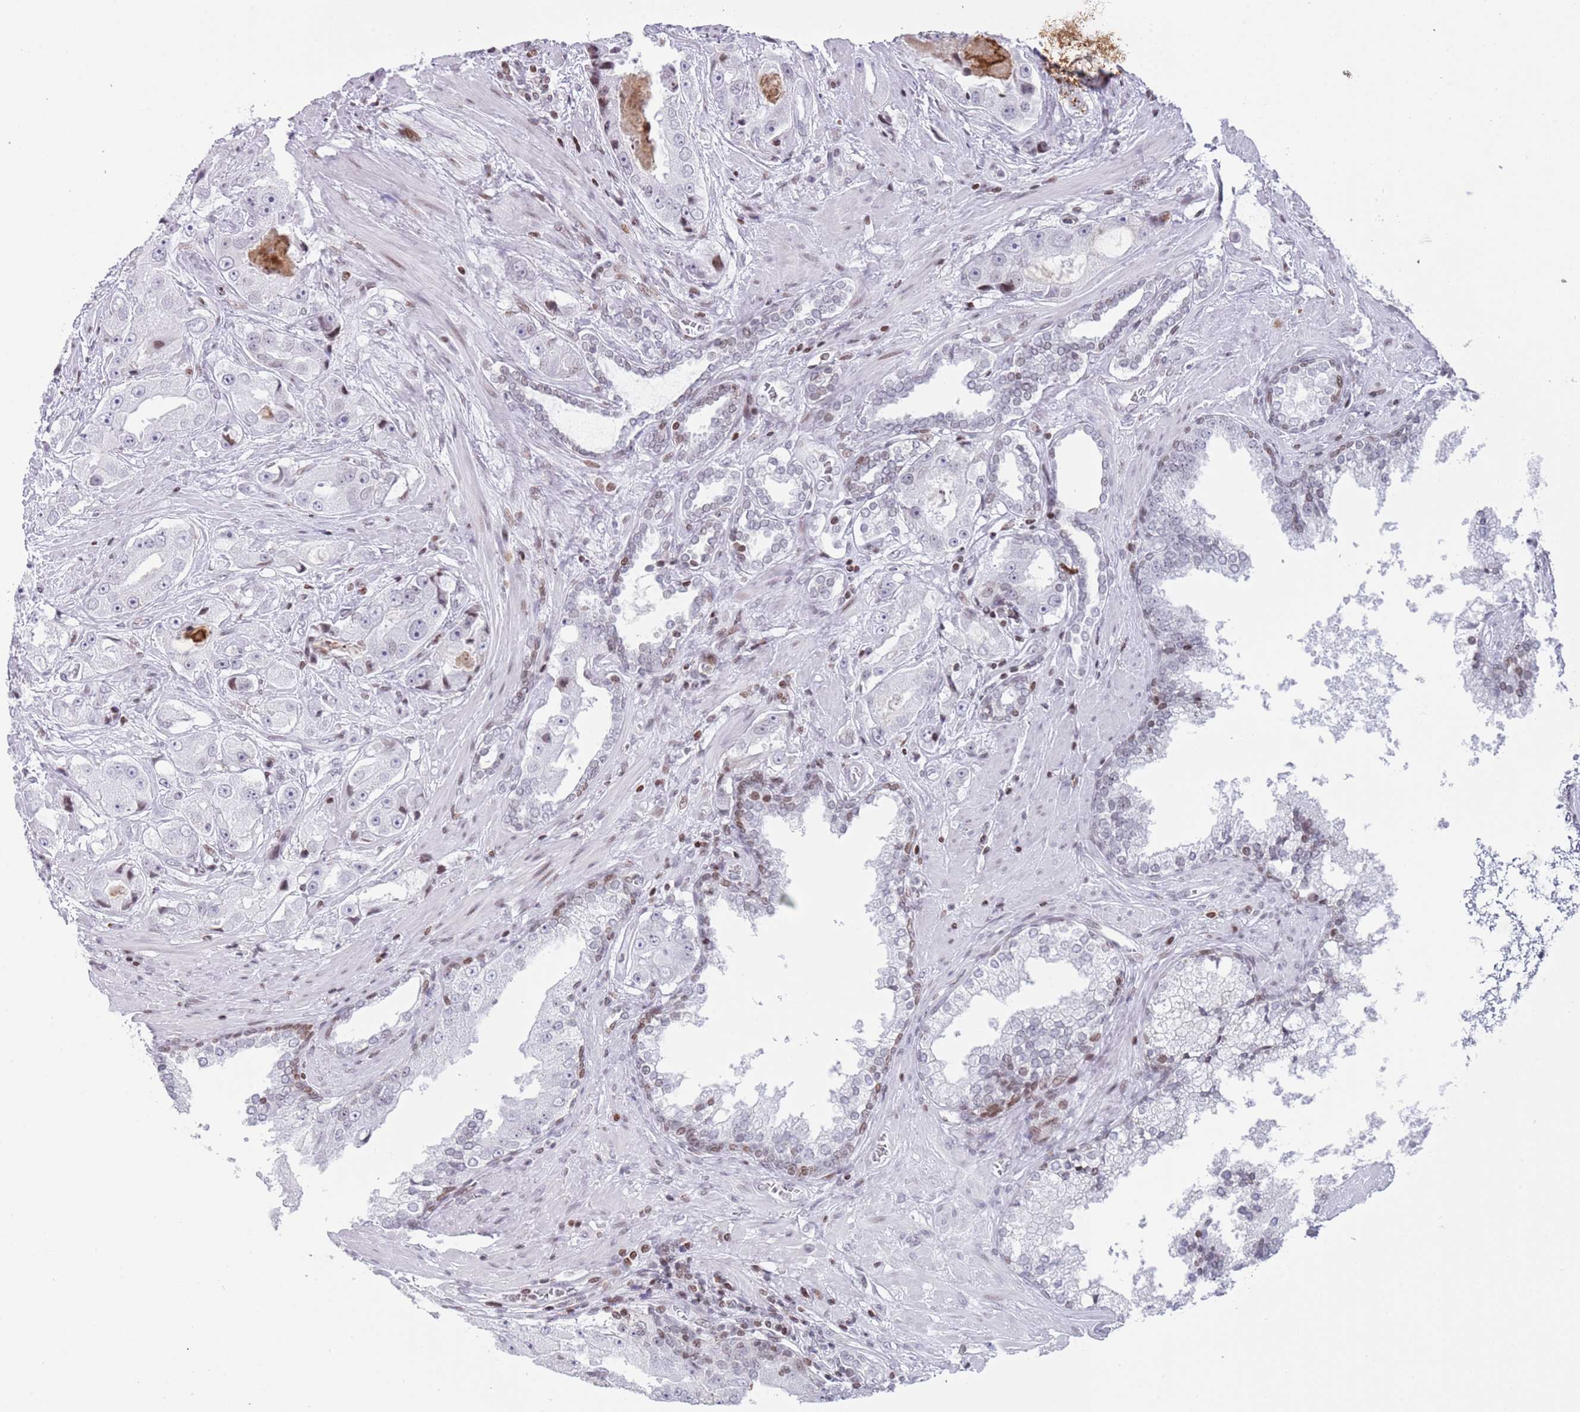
{"staining": {"intensity": "negative", "quantity": "none", "location": "none"}, "tissue": "prostate cancer", "cell_type": "Tumor cells", "image_type": "cancer", "snomed": [{"axis": "morphology", "description": "Adenocarcinoma, High grade"}, {"axis": "topography", "description": "Prostate"}], "caption": "High power microscopy micrograph of an immunohistochemistry (IHC) micrograph of prostate high-grade adenocarcinoma, revealing no significant positivity in tumor cells.", "gene": "HDAC8", "patient": {"sex": "male", "age": 73}}